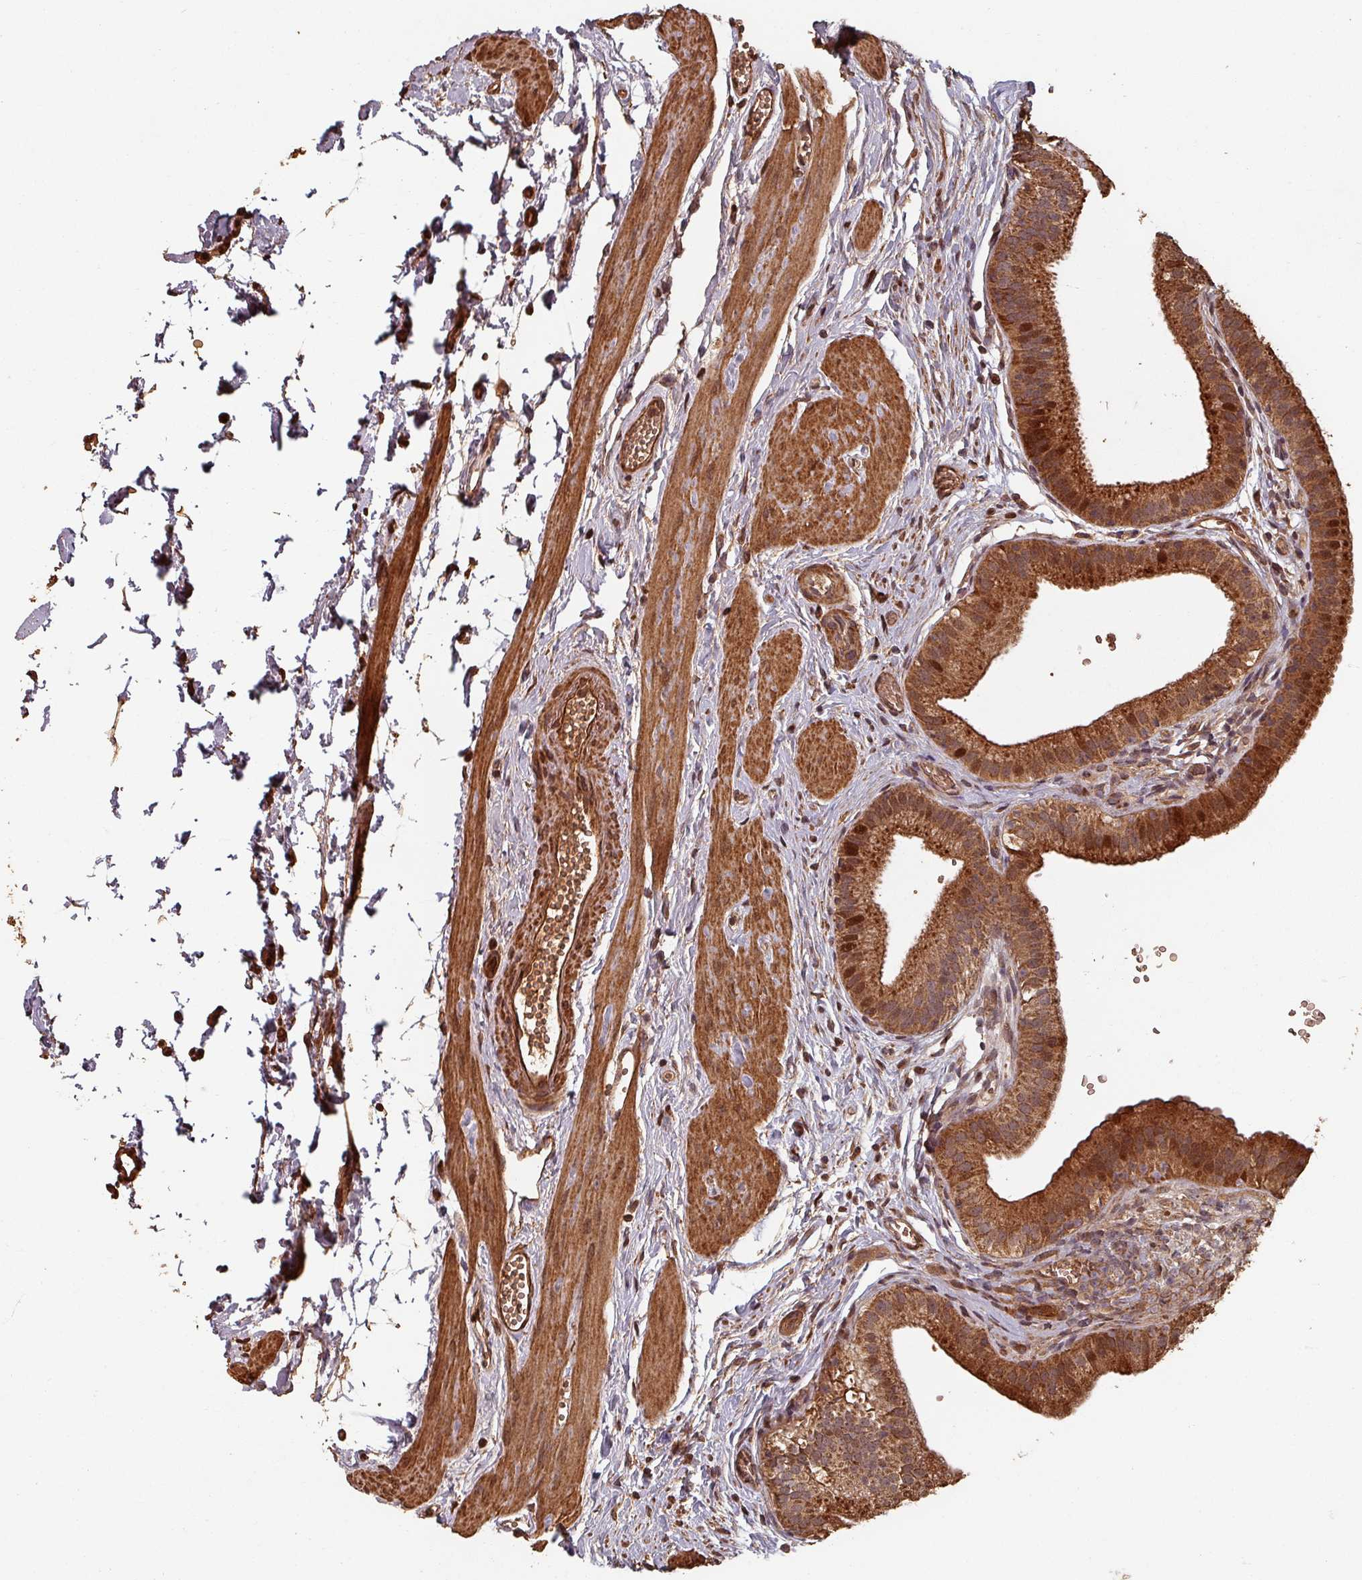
{"staining": {"intensity": "strong", "quantity": ">75%", "location": "cytoplasmic/membranous,nuclear"}, "tissue": "gallbladder", "cell_type": "Glandular cells", "image_type": "normal", "snomed": [{"axis": "morphology", "description": "Normal tissue, NOS"}, {"axis": "topography", "description": "Gallbladder"}], "caption": "This photomicrograph demonstrates immunohistochemistry (IHC) staining of unremarkable human gallbladder, with high strong cytoplasmic/membranous,nuclear positivity in about >75% of glandular cells.", "gene": "EID1", "patient": {"sex": "female", "age": 54}}